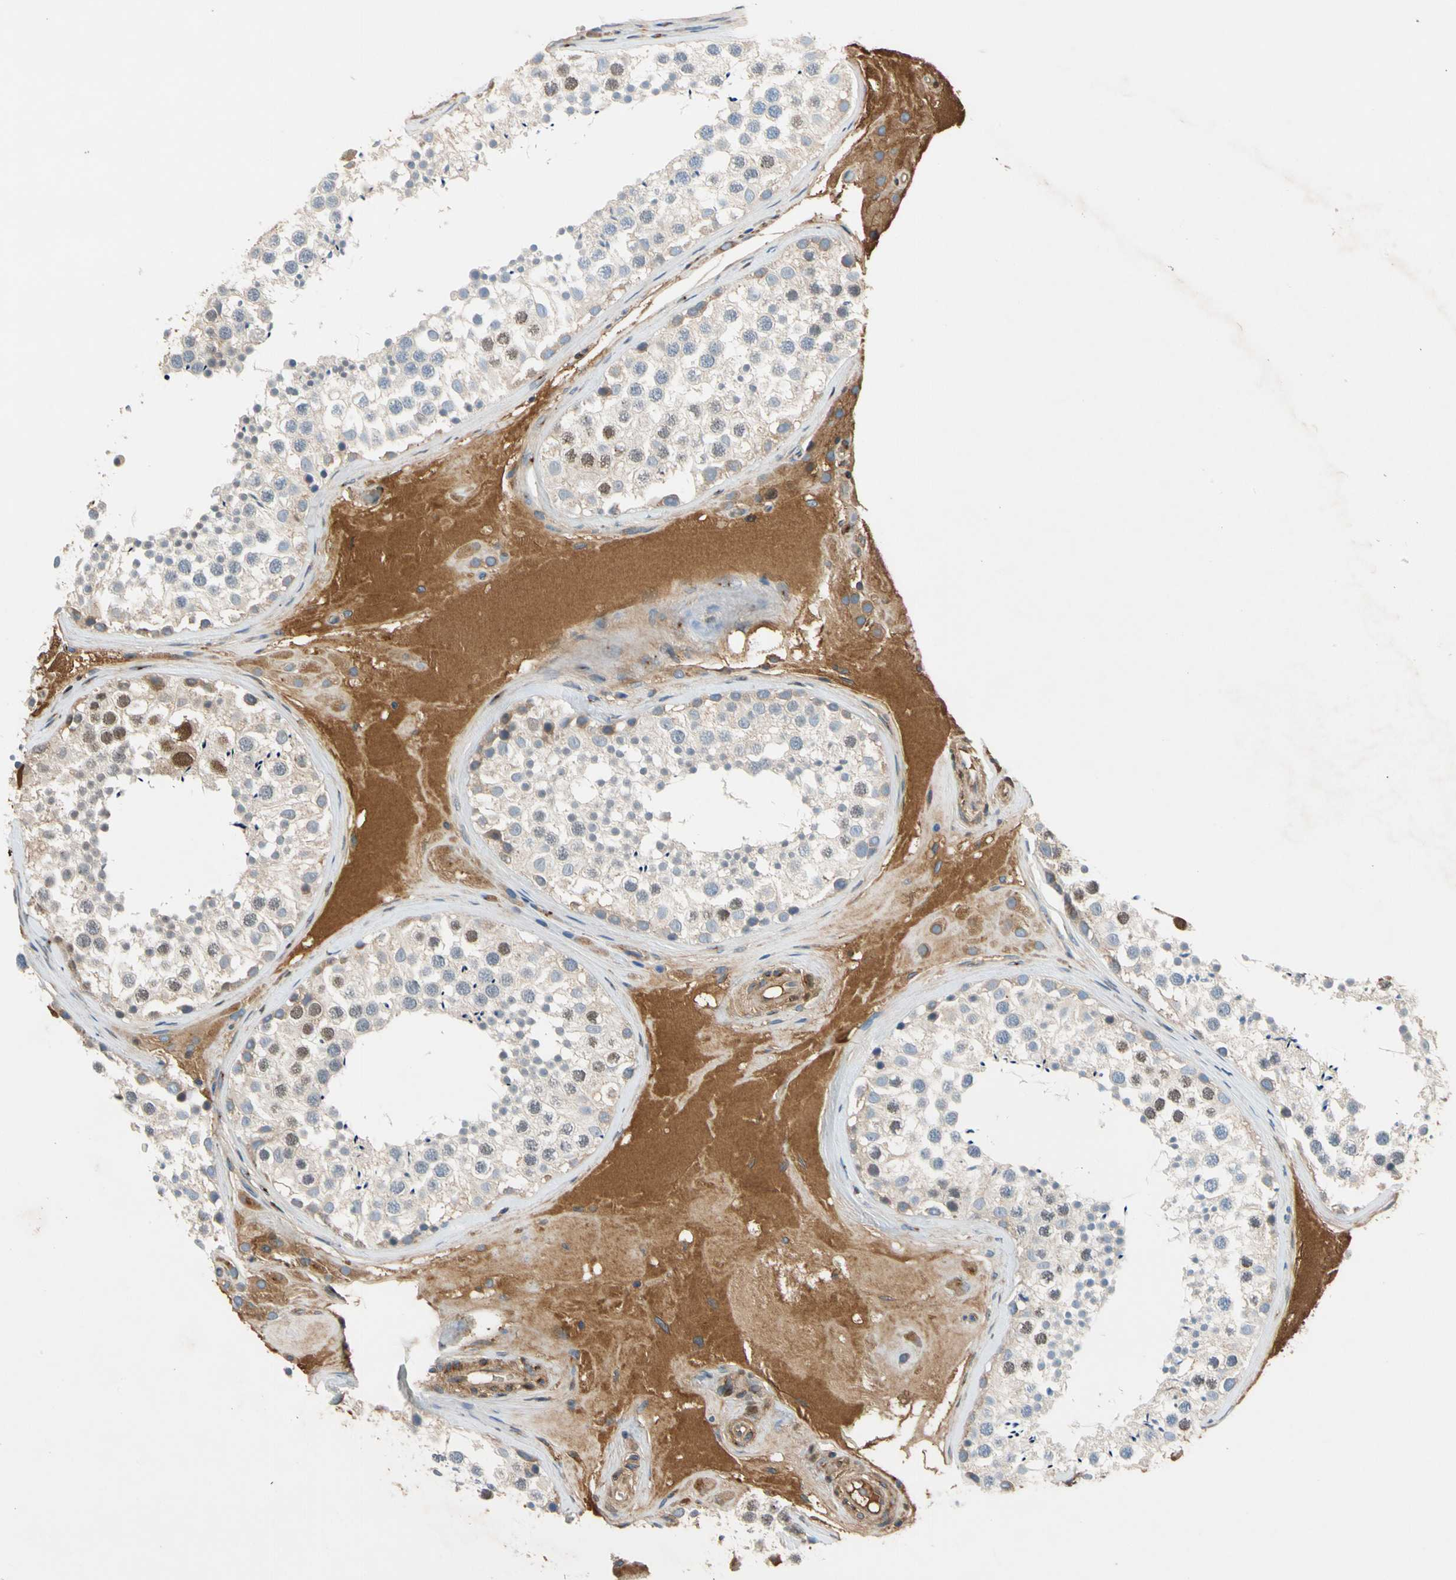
{"staining": {"intensity": "weak", "quantity": "<25%", "location": "cytoplasmic/membranous"}, "tissue": "testis", "cell_type": "Cells in seminiferous ducts", "image_type": "normal", "snomed": [{"axis": "morphology", "description": "Normal tissue, NOS"}, {"axis": "topography", "description": "Testis"}], "caption": "The image shows no significant staining in cells in seminiferous ducts of testis. (Brightfield microscopy of DAB (3,3'-diaminobenzidine) immunohistochemistry at high magnification).", "gene": "ENTREP3", "patient": {"sex": "male", "age": 46}}